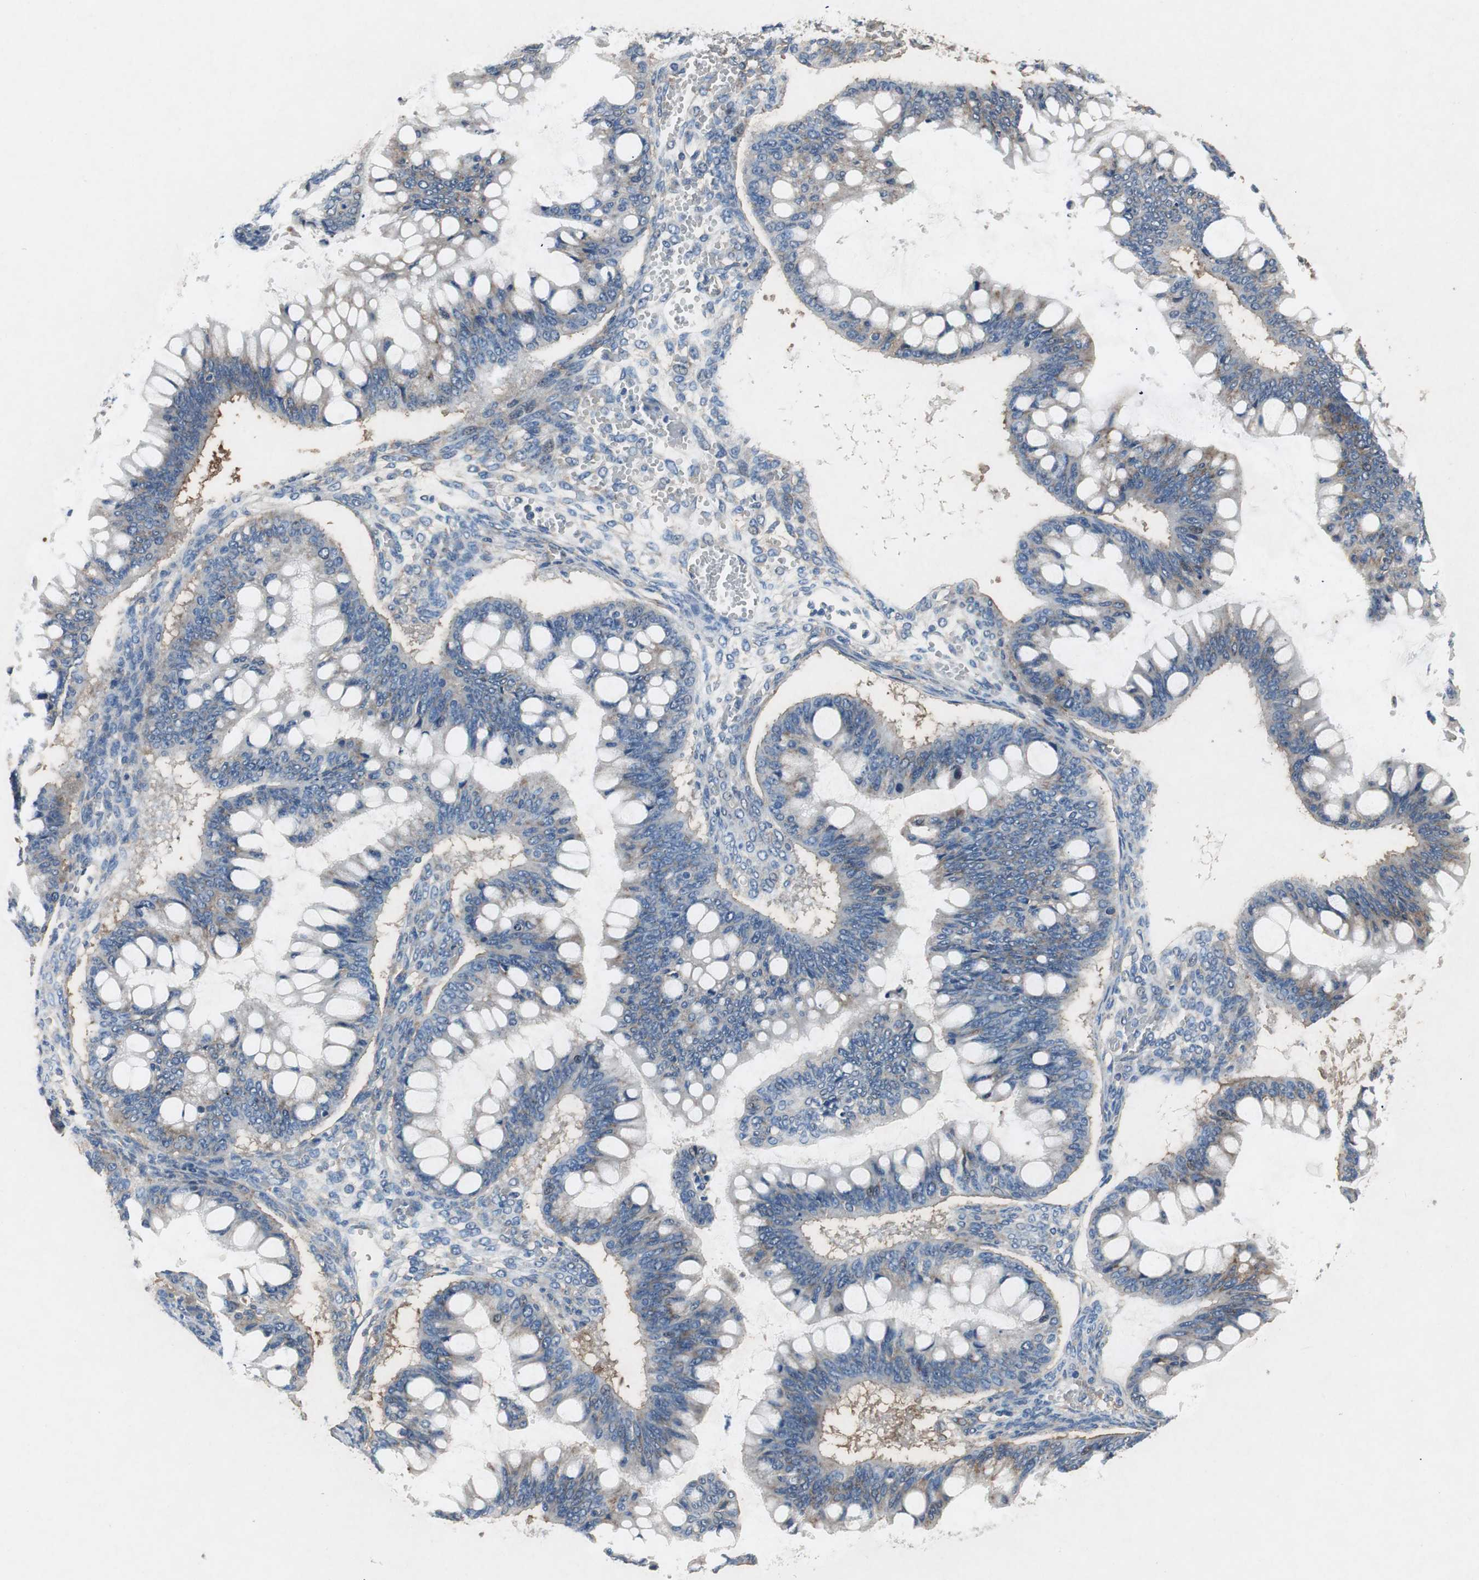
{"staining": {"intensity": "moderate", "quantity": "<25%", "location": "cytoplasmic/membranous"}, "tissue": "ovarian cancer", "cell_type": "Tumor cells", "image_type": "cancer", "snomed": [{"axis": "morphology", "description": "Cystadenocarcinoma, mucinous, NOS"}, {"axis": "topography", "description": "Ovary"}], "caption": "A brown stain labels moderate cytoplasmic/membranous positivity of a protein in human ovarian cancer (mucinous cystadenocarcinoma) tumor cells.", "gene": "RPL35", "patient": {"sex": "female", "age": 73}}